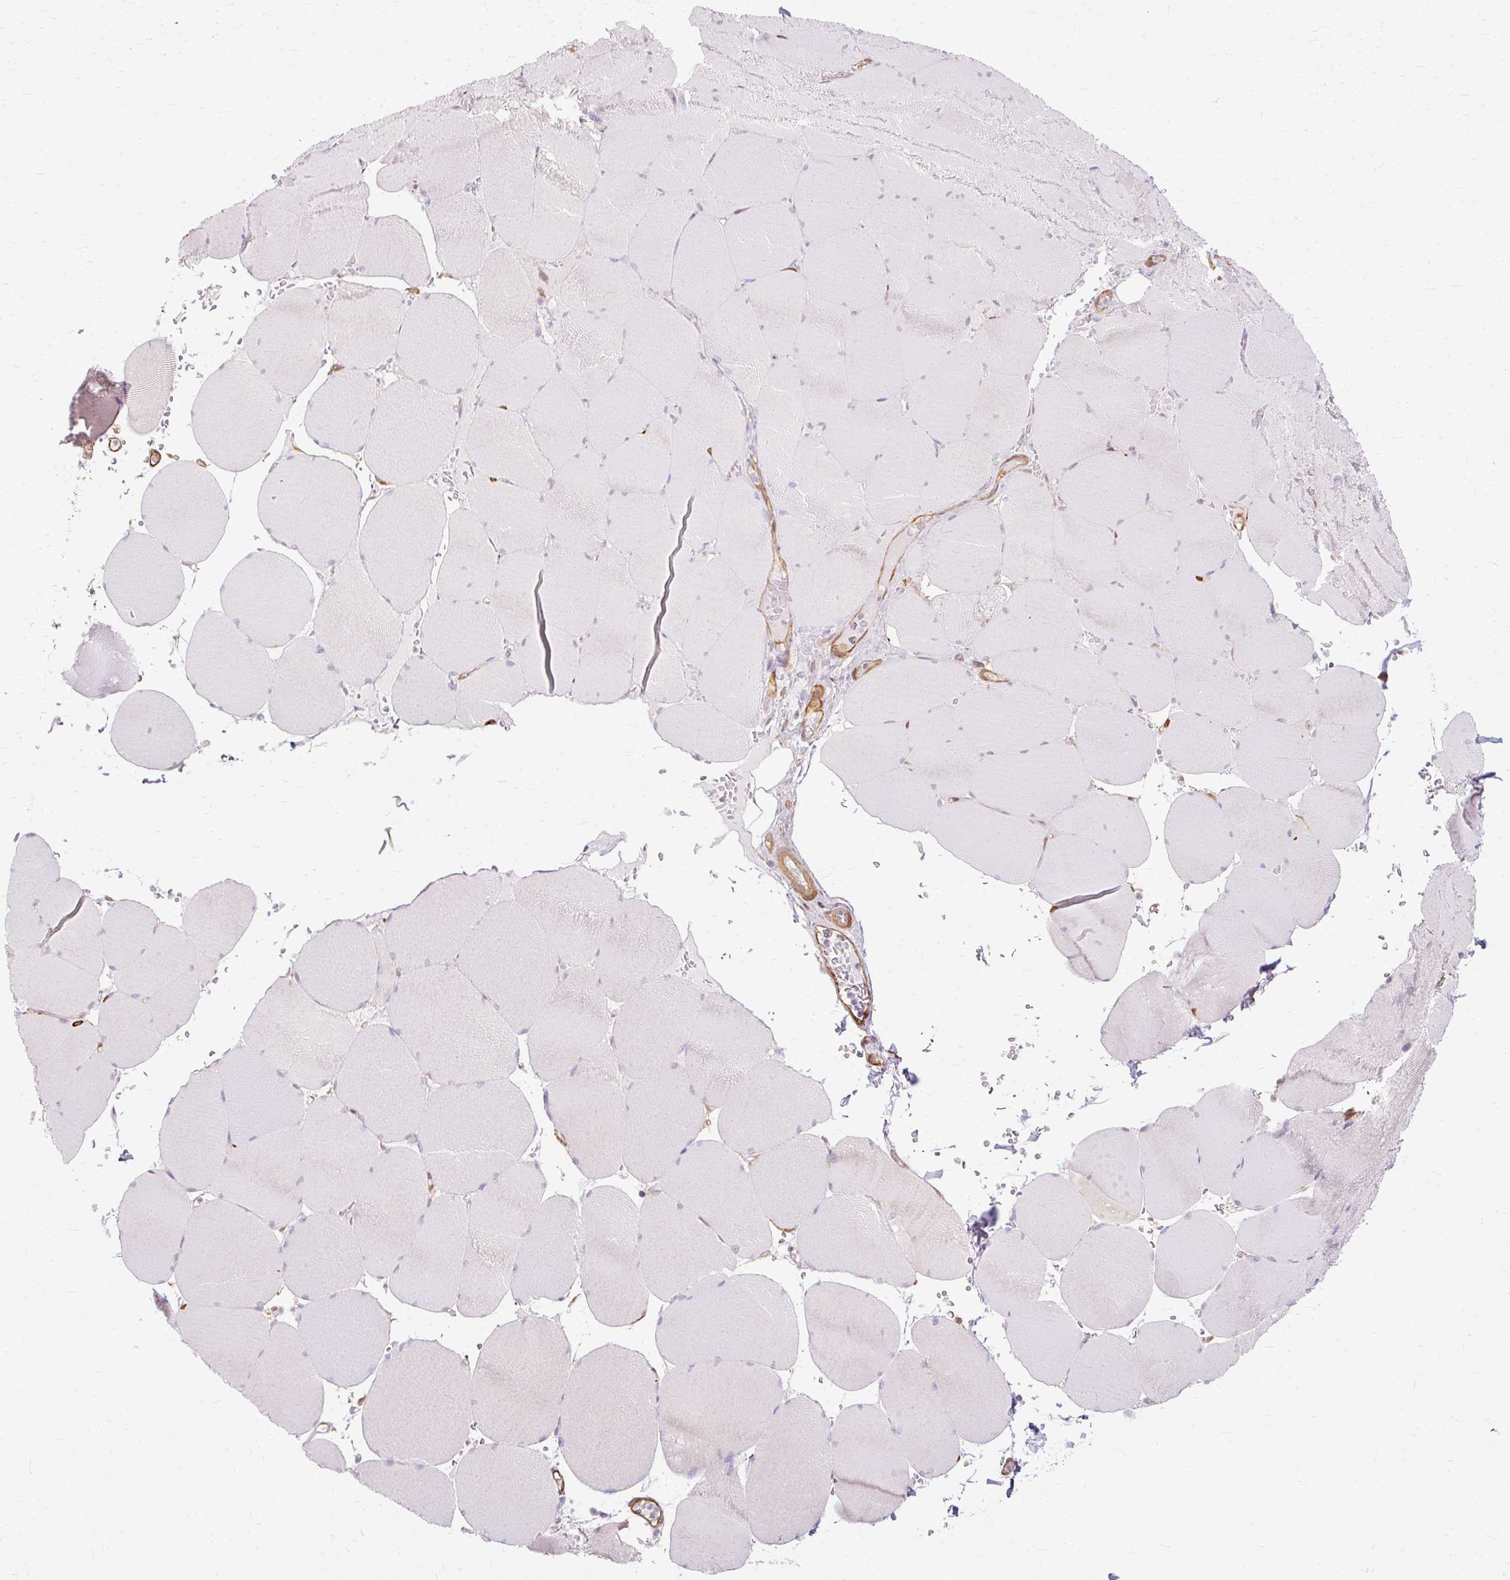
{"staining": {"intensity": "negative", "quantity": "none", "location": "none"}, "tissue": "skeletal muscle", "cell_type": "Myocytes", "image_type": "normal", "snomed": [{"axis": "morphology", "description": "Normal tissue, NOS"}, {"axis": "topography", "description": "Skeletal muscle"}, {"axis": "topography", "description": "Head-Neck"}], "caption": "IHC image of unremarkable human skeletal muscle stained for a protein (brown), which shows no staining in myocytes.", "gene": "CNN3", "patient": {"sex": "male", "age": 66}}